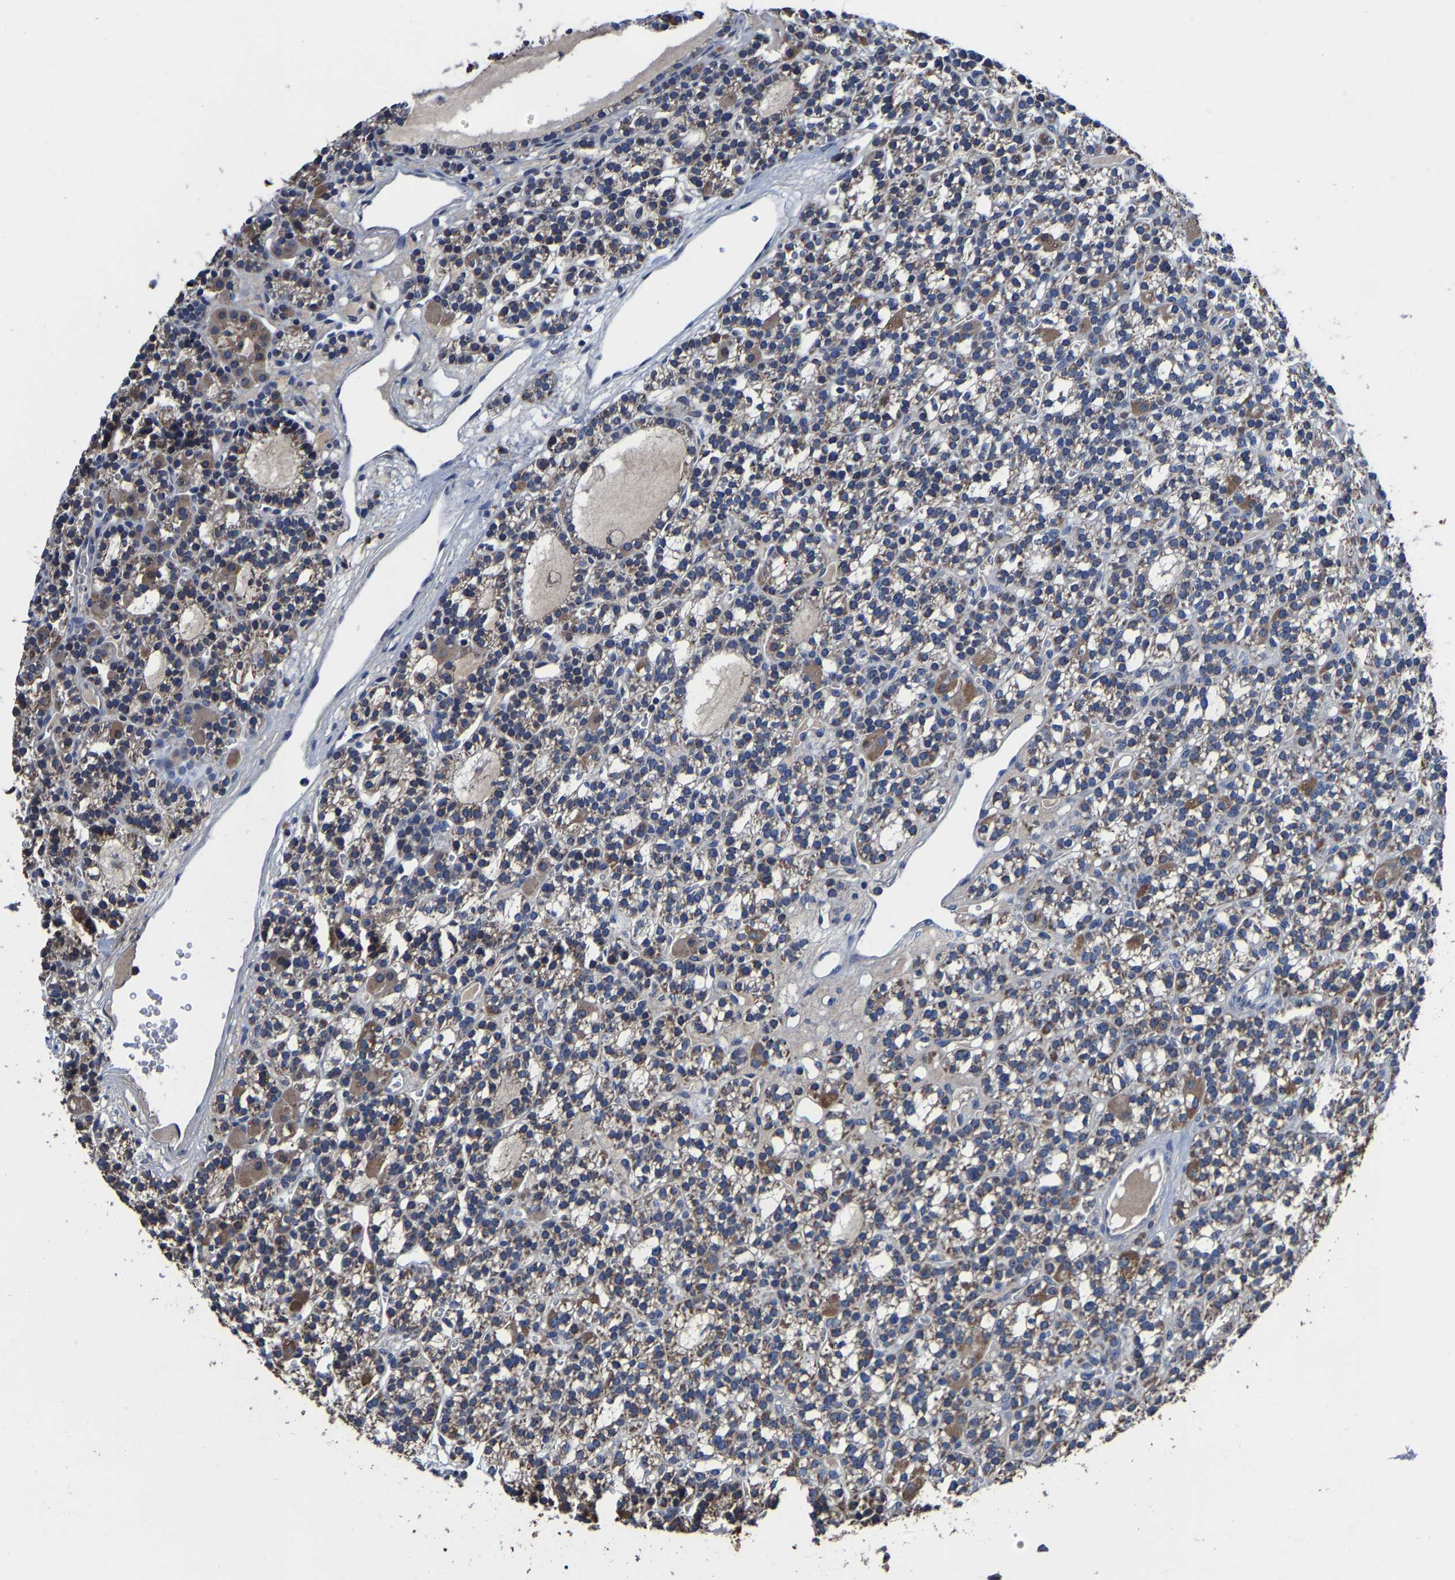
{"staining": {"intensity": "moderate", "quantity": "25%-75%", "location": "cytoplasmic/membranous"}, "tissue": "parathyroid gland", "cell_type": "Glandular cells", "image_type": "normal", "snomed": [{"axis": "morphology", "description": "Normal tissue, NOS"}, {"axis": "morphology", "description": "Adenoma, NOS"}, {"axis": "topography", "description": "Parathyroid gland"}], "caption": "Approximately 25%-75% of glandular cells in normal human parathyroid gland reveal moderate cytoplasmic/membranous protein expression as visualized by brown immunohistochemical staining.", "gene": "ZCCHC7", "patient": {"sex": "female", "age": 58}}